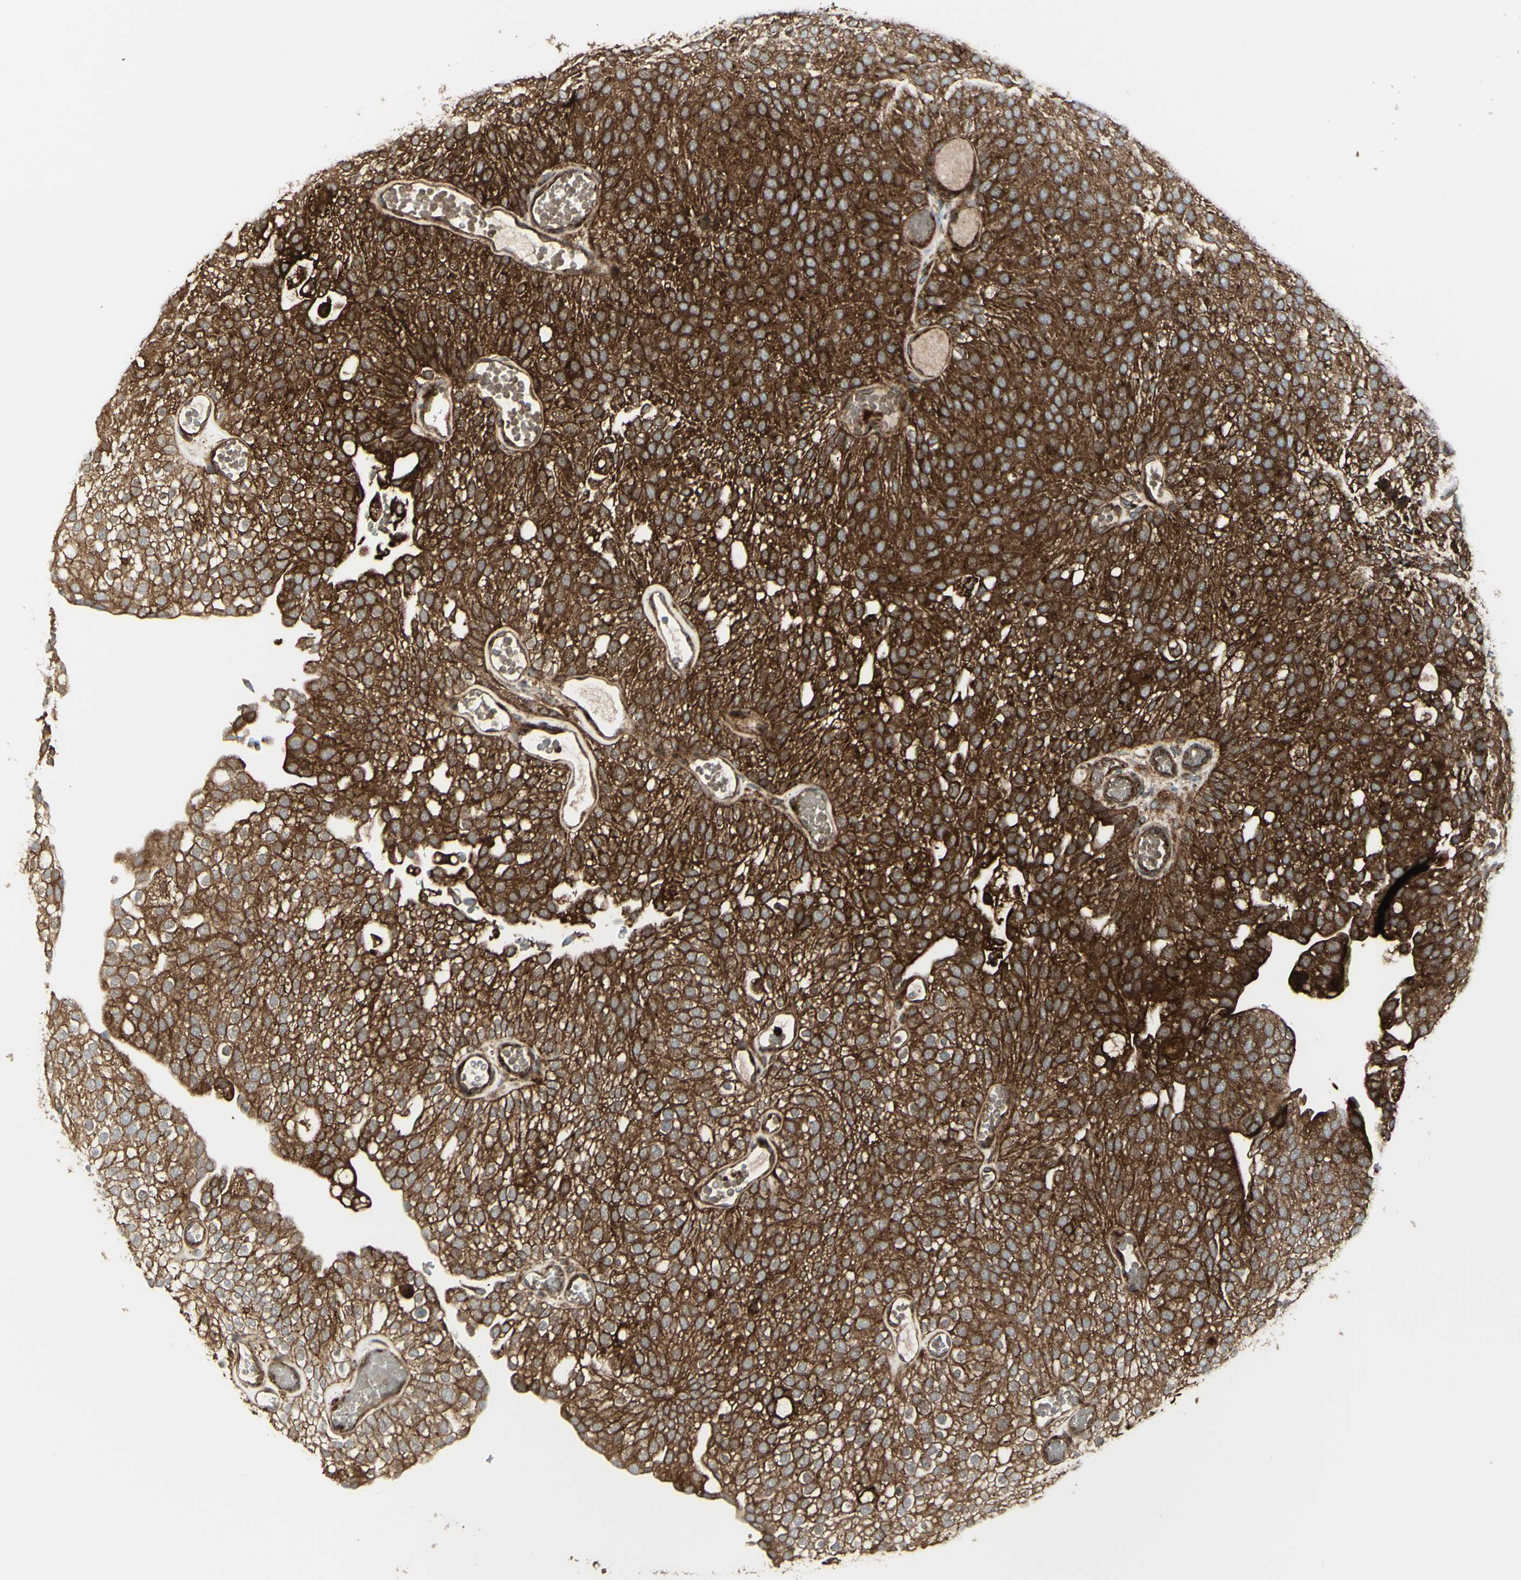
{"staining": {"intensity": "strong", "quantity": ">75%", "location": "cytoplasmic/membranous"}, "tissue": "urothelial cancer", "cell_type": "Tumor cells", "image_type": "cancer", "snomed": [{"axis": "morphology", "description": "Urothelial carcinoma, Low grade"}, {"axis": "topography", "description": "Urinary bladder"}], "caption": "Tumor cells exhibit strong cytoplasmic/membranous staining in approximately >75% of cells in urothelial cancer.", "gene": "NAPA", "patient": {"sex": "male", "age": 78}}